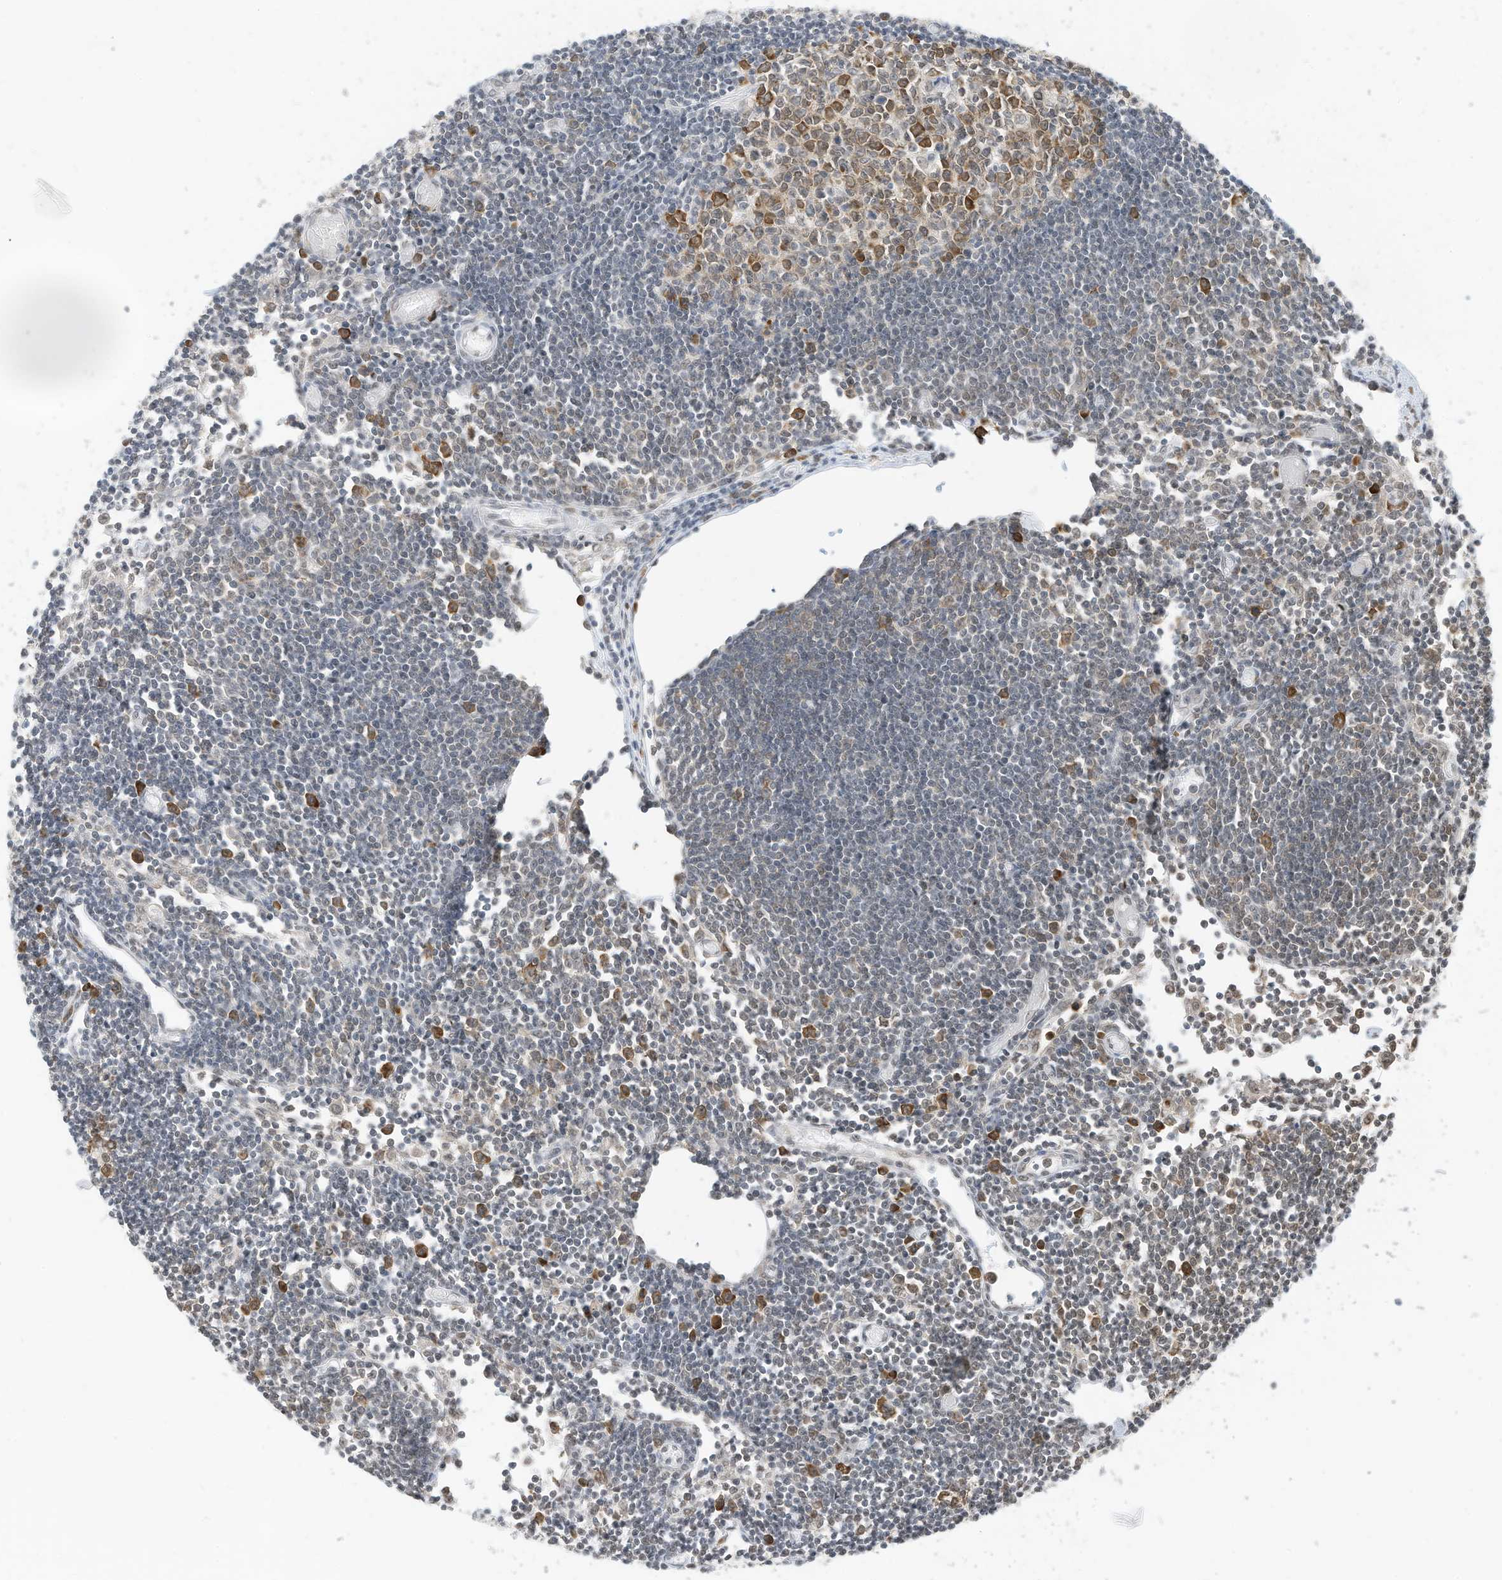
{"staining": {"intensity": "moderate", "quantity": ">75%", "location": "cytoplasmic/membranous"}, "tissue": "lymph node", "cell_type": "Germinal center cells", "image_type": "normal", "snomed": [{"axis": "morphology", "description": "Normal tissue, NOS"}, {"axis": "topography", "description": "Lymph node"}], "caption": "Protein expression analysis of benign human lymph node reveals moderate cytoplasmic/membranous expression in approximately >75% of germinal center cells. Nuclei are stained in blue.", "gene": "ZNF195", "patient": {"sex": "female", "age": 11}}